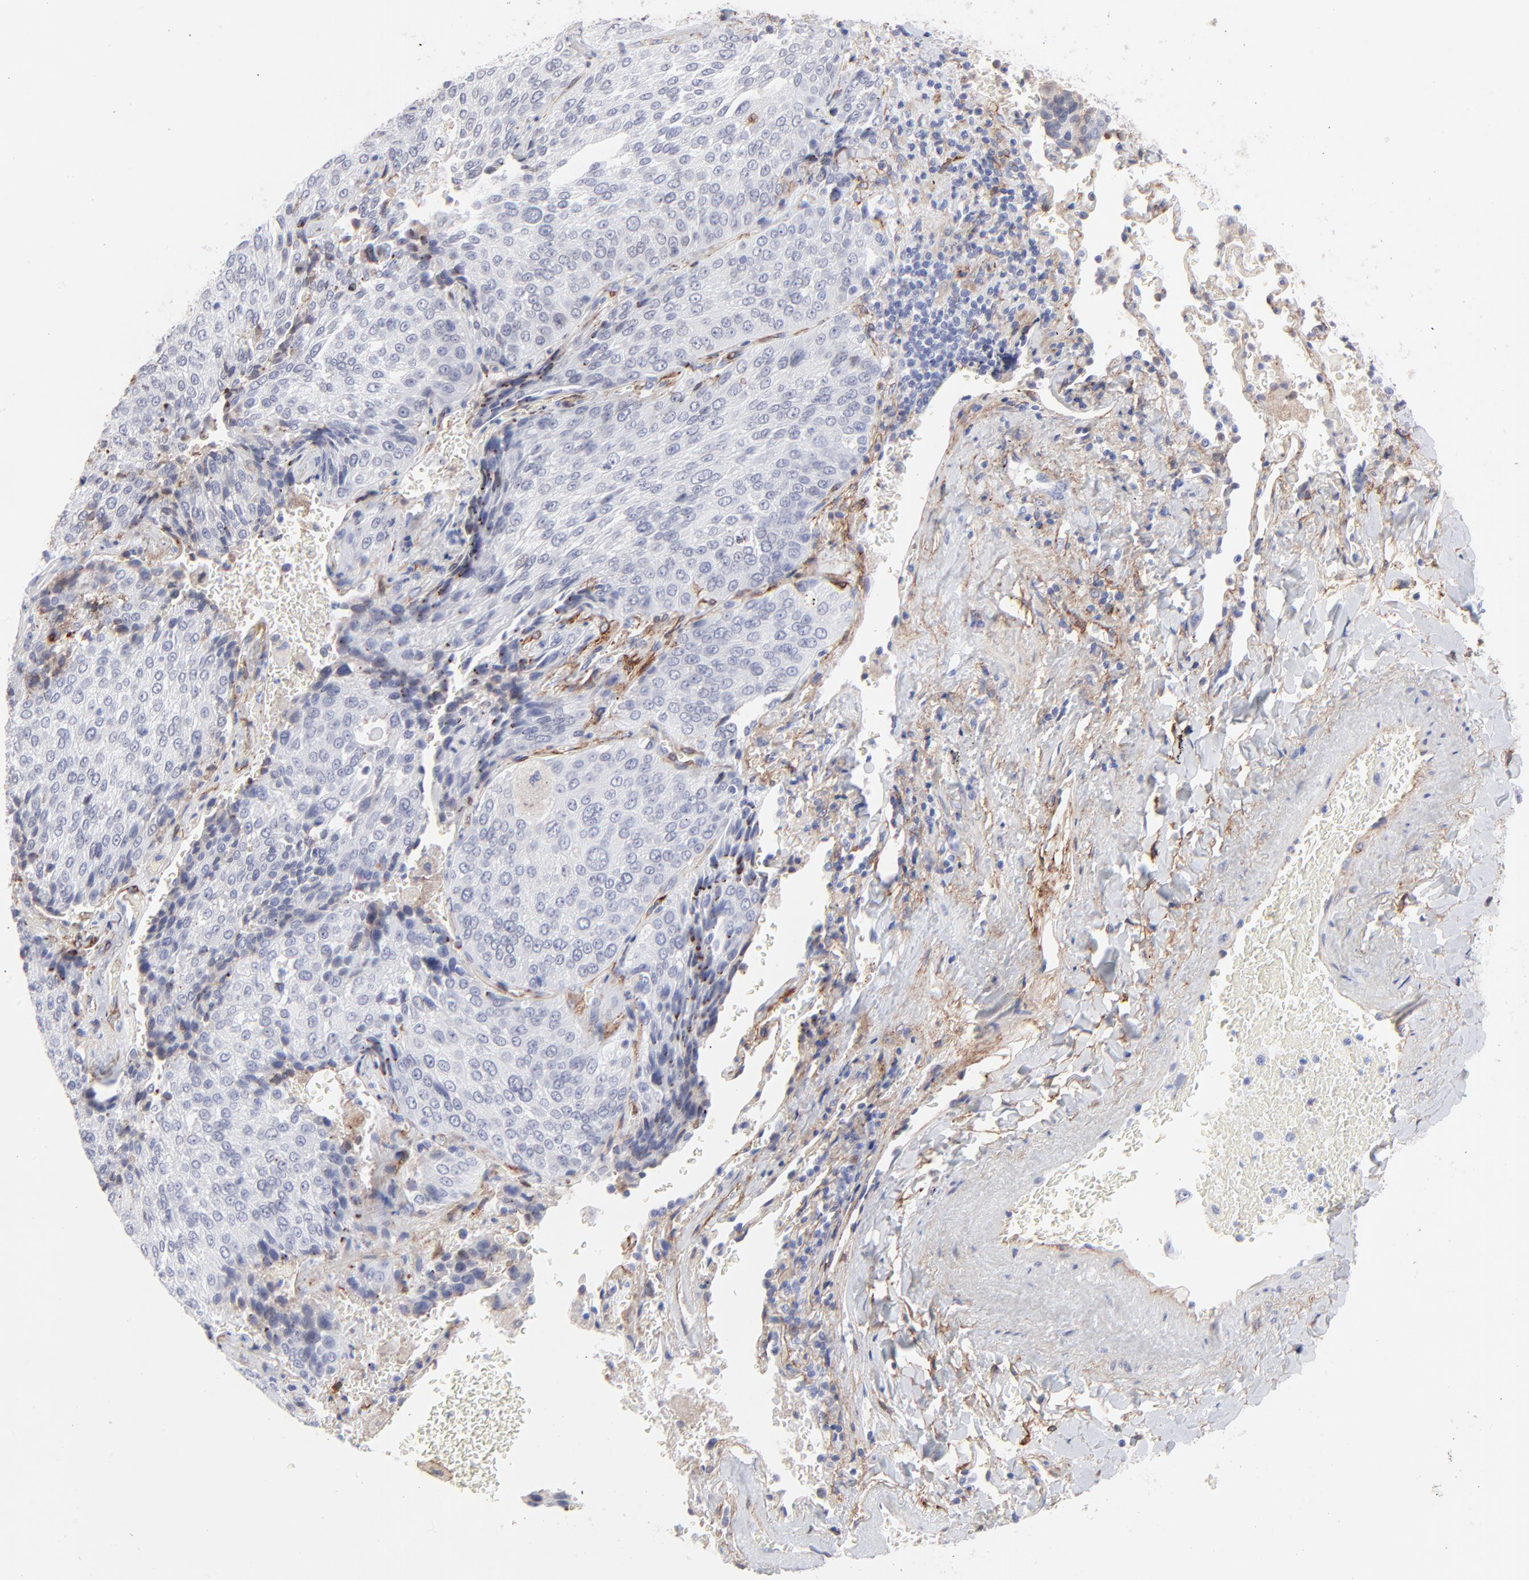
{"staining": {"intensity": "negative", "quantity": "none", "location": "none"}, "tissue": "lung cancer", "cell_type": "Tumor cells", "image_type": "cancer", "snomed": [{"axis": "morphology", "description": "Squamous cell carcinoma, NOS"}, {"axis": "topography", "description": "Lung"}], "caption": "IHC of lung squamous cell carcinoma displays no expression in tumor cells. (DAB (3,3'-diaminobenzidine) immunohistochemistry visualized using brightfield microscopy, high magnification).", "gene": "PDGFRB", "patient": {"sex": "male", "age": 54}}